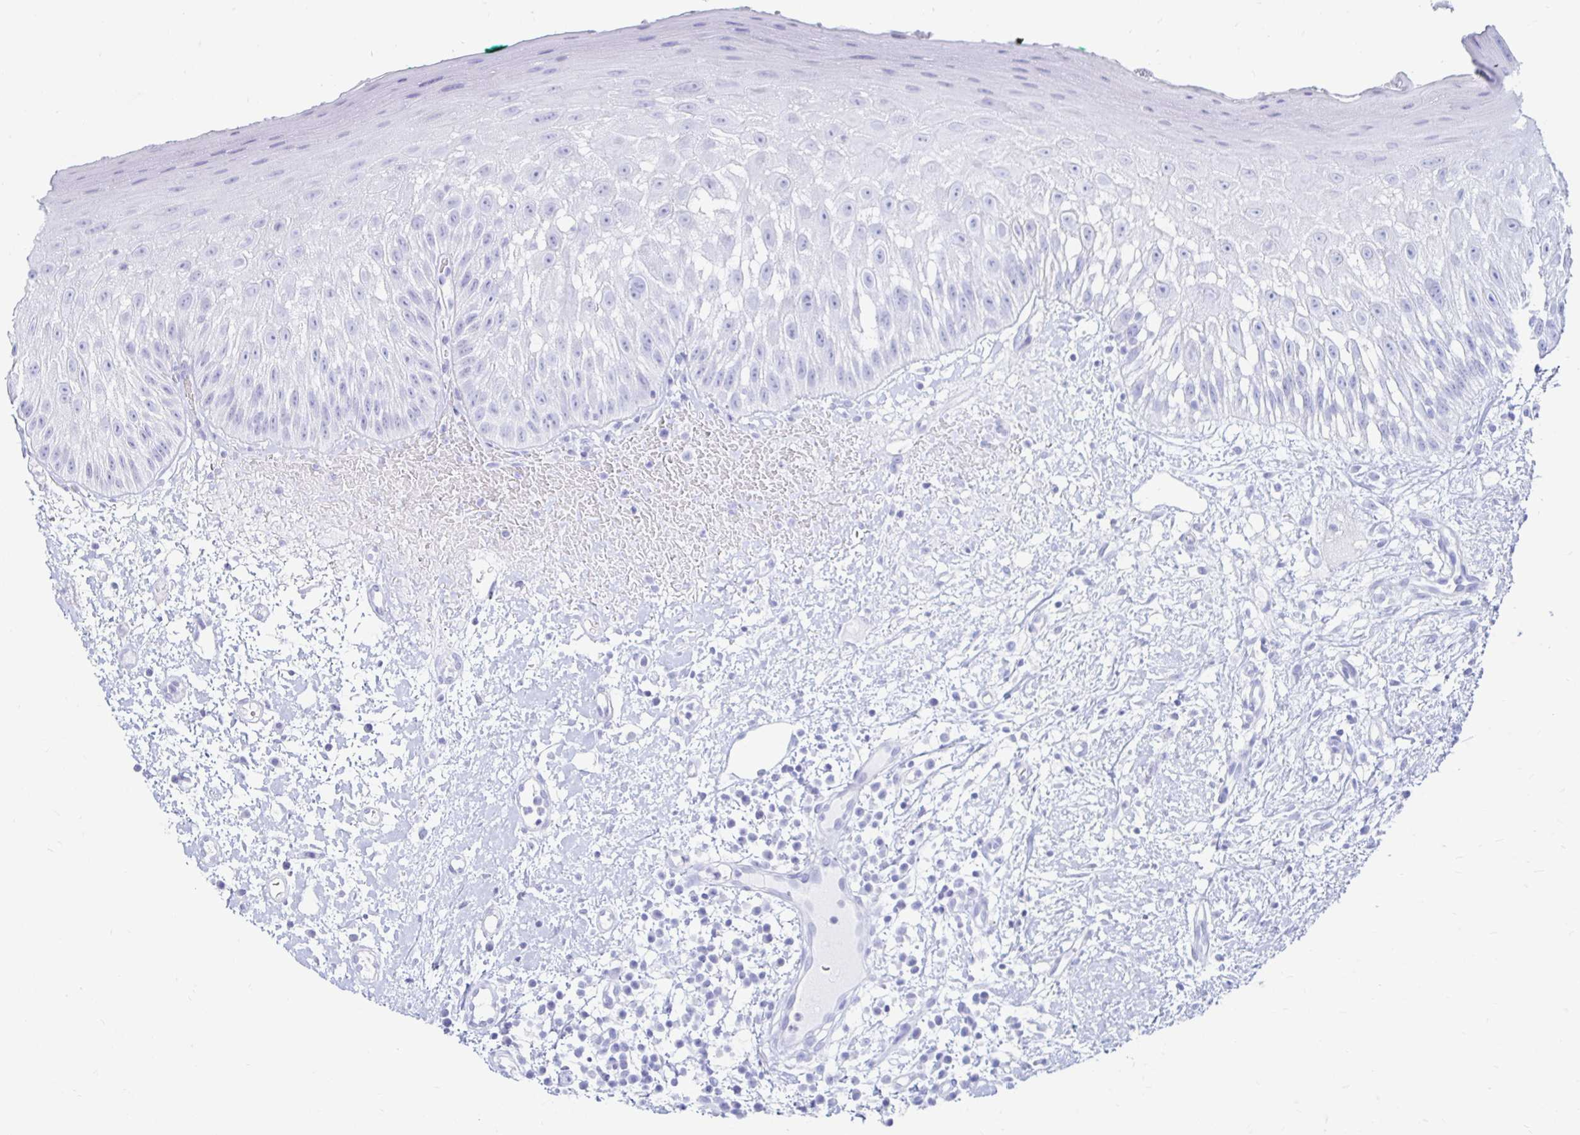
{"staining": {"intensity": "negative", "quantity": "none", "location": "none"}, "tissue": "oral mucosa", "cell_type": "Squamous epithelial cells", "image_type": "normal", "snomed": [{"axis": "morphology", "description": "Normal tissue, NOS"}, {"axis": "topography", "description": "Oral tissue"}, {"axis": "topography", "description": "Tounge, NOS"}], "caption": "Immunohistochemical staining of normal oral mucosa demonstrates no significant staining in squamous epithelial cells.", "gene": "TIMP1", "patient": {"sex": "male", "age": 83}}